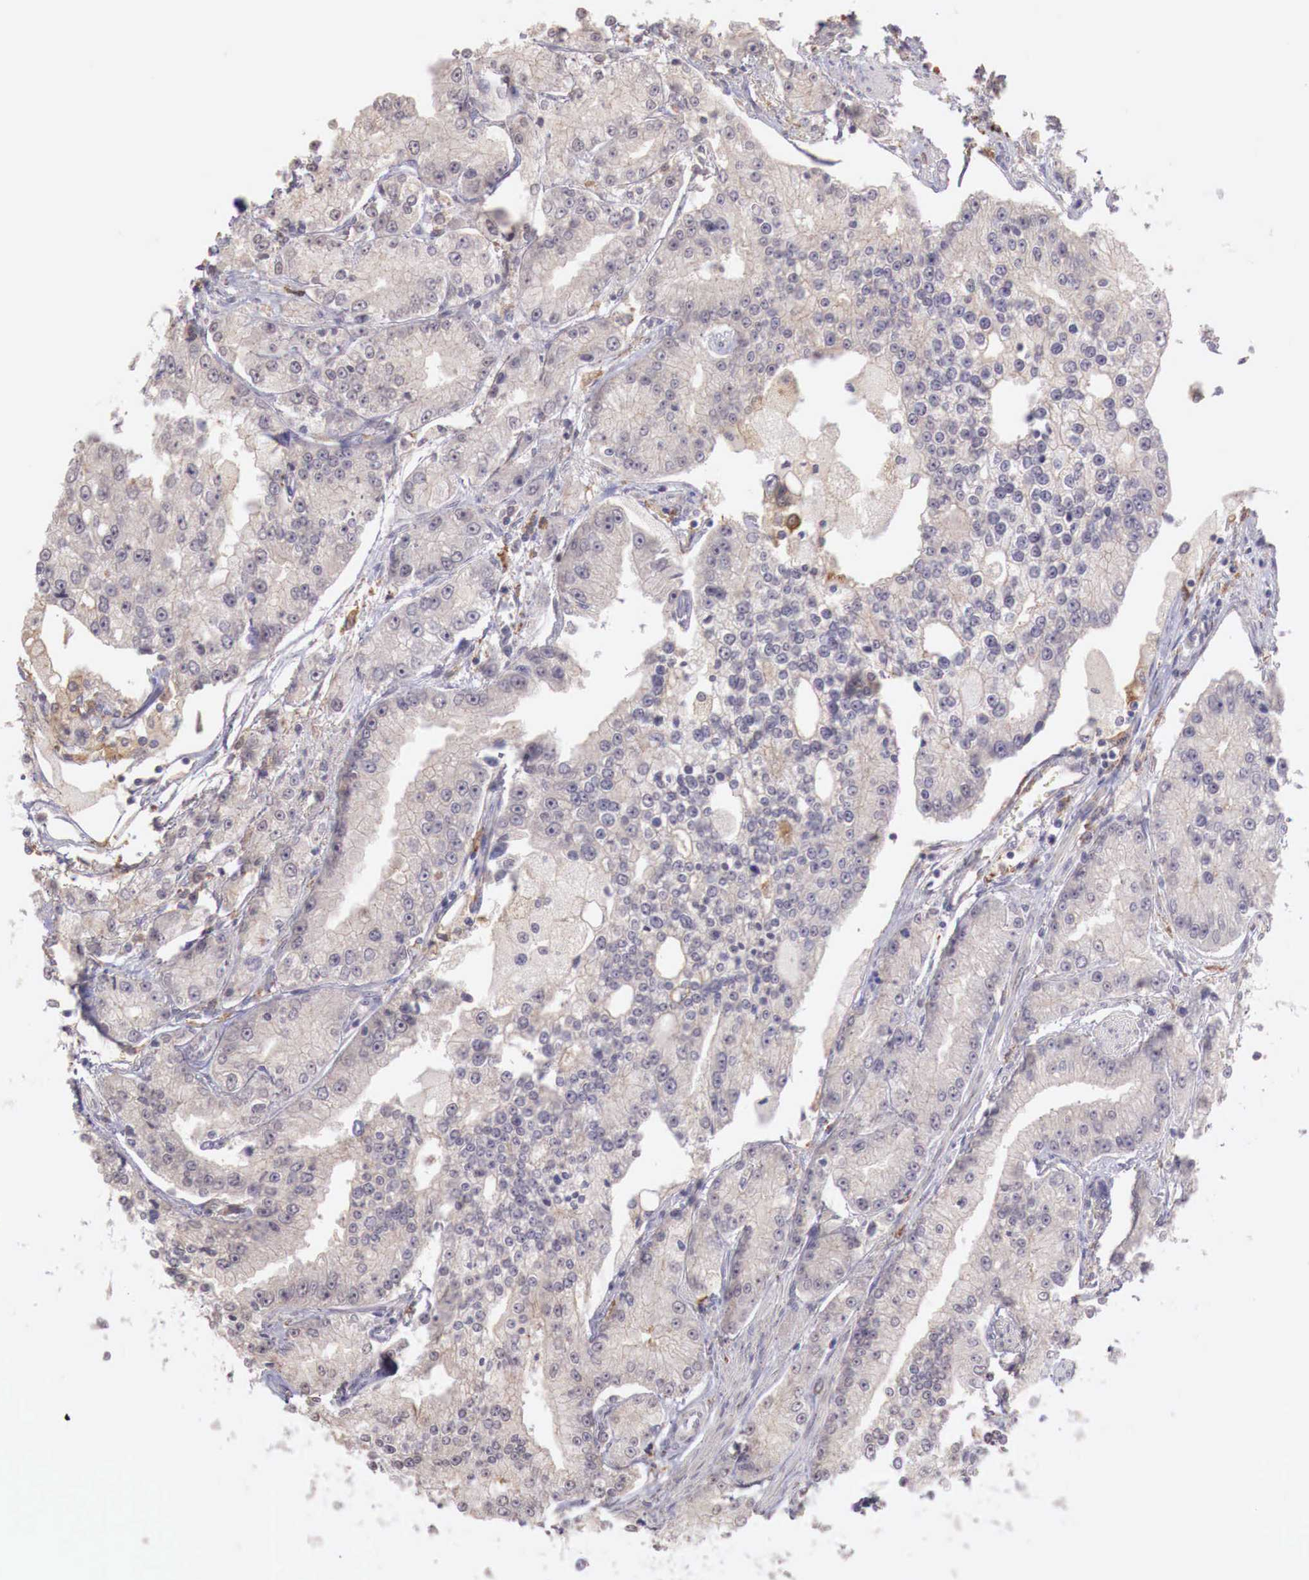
{"staining": {"intensity": "weak", "quantity": "<25%", "location": "cytoplasmic/membranous"}, "tissue": "prostate cancer", "cell_type": "Tumor cells", "image_type": "cancer", "snomed": [{"axis": "morphology", "description": "Adenocarcinoma, Medium grade"}, {"axis": "topography", "description": "Prostate"}], "caption": "This image is of prostate adenocarcinoma (medium-grade) stained with immunohistochemistry (IHC) to label a protein in brown with the nuclei are counter-stained blue. There is no staining in tumor cells. Nuclei are stained in blue.", "gene": "CHRDL1", "patient": {"sex": "male", "age": 72}}